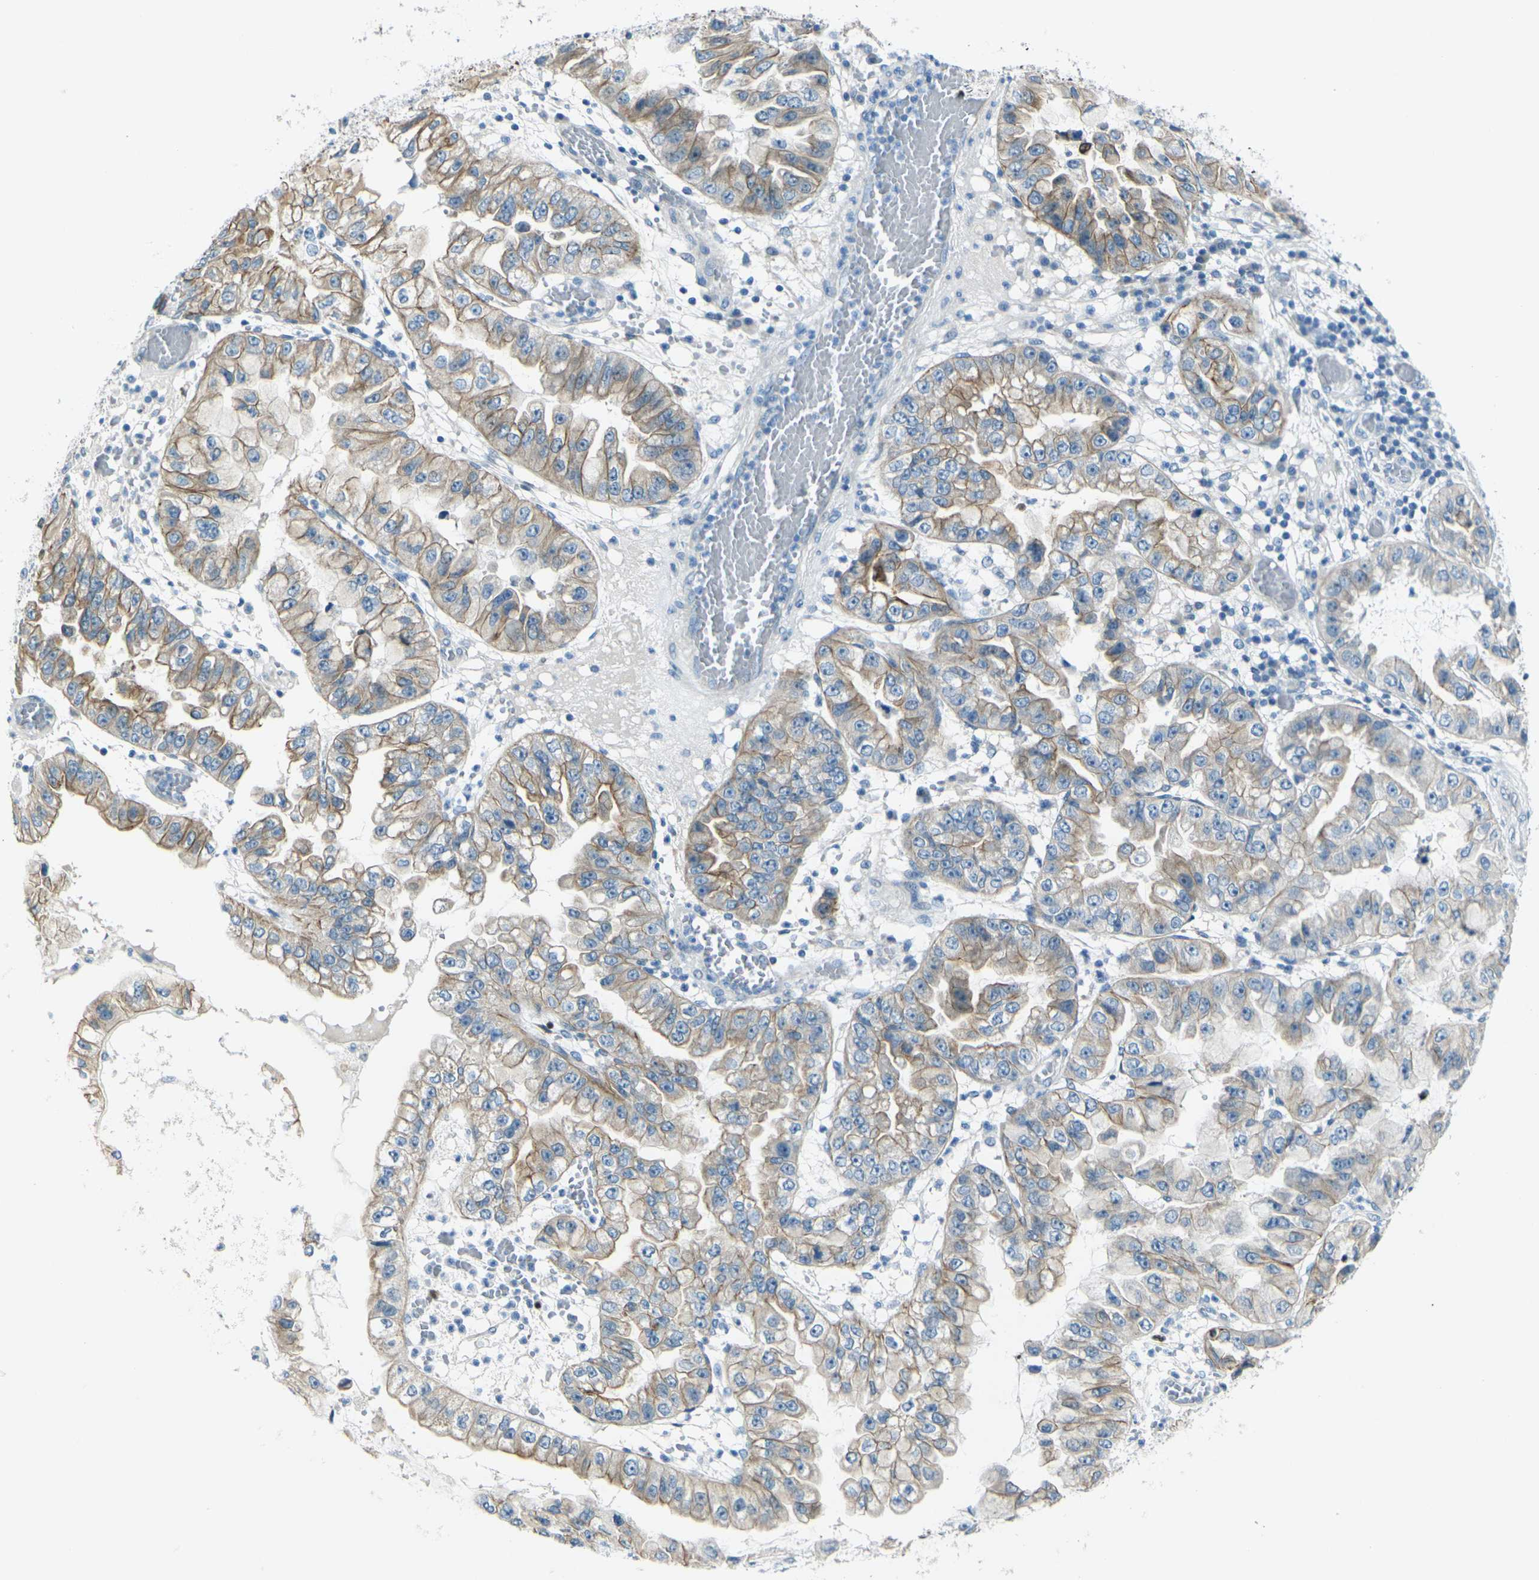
{"staining": {"intensity": "moderate", "quantity": ">75%", "location": "cytoplasmic/membranous"}, "tissue": "liver cancer", "cell_type": "Tumor cells", "image_type": "cancer", "snomed": [{"axis": "morphology", "description": "Cholangiocarcinoma"}, {"axis": "topography", "description": "Liver"}], "caption": "The immunohistochemical stain highlights moderate cytoplasmic/membranous staining in tumor cells of liver cholangiocarcinoma tissue.", "gene": "ANKRD46", "patient": {"sex": "female", "age": 79}}